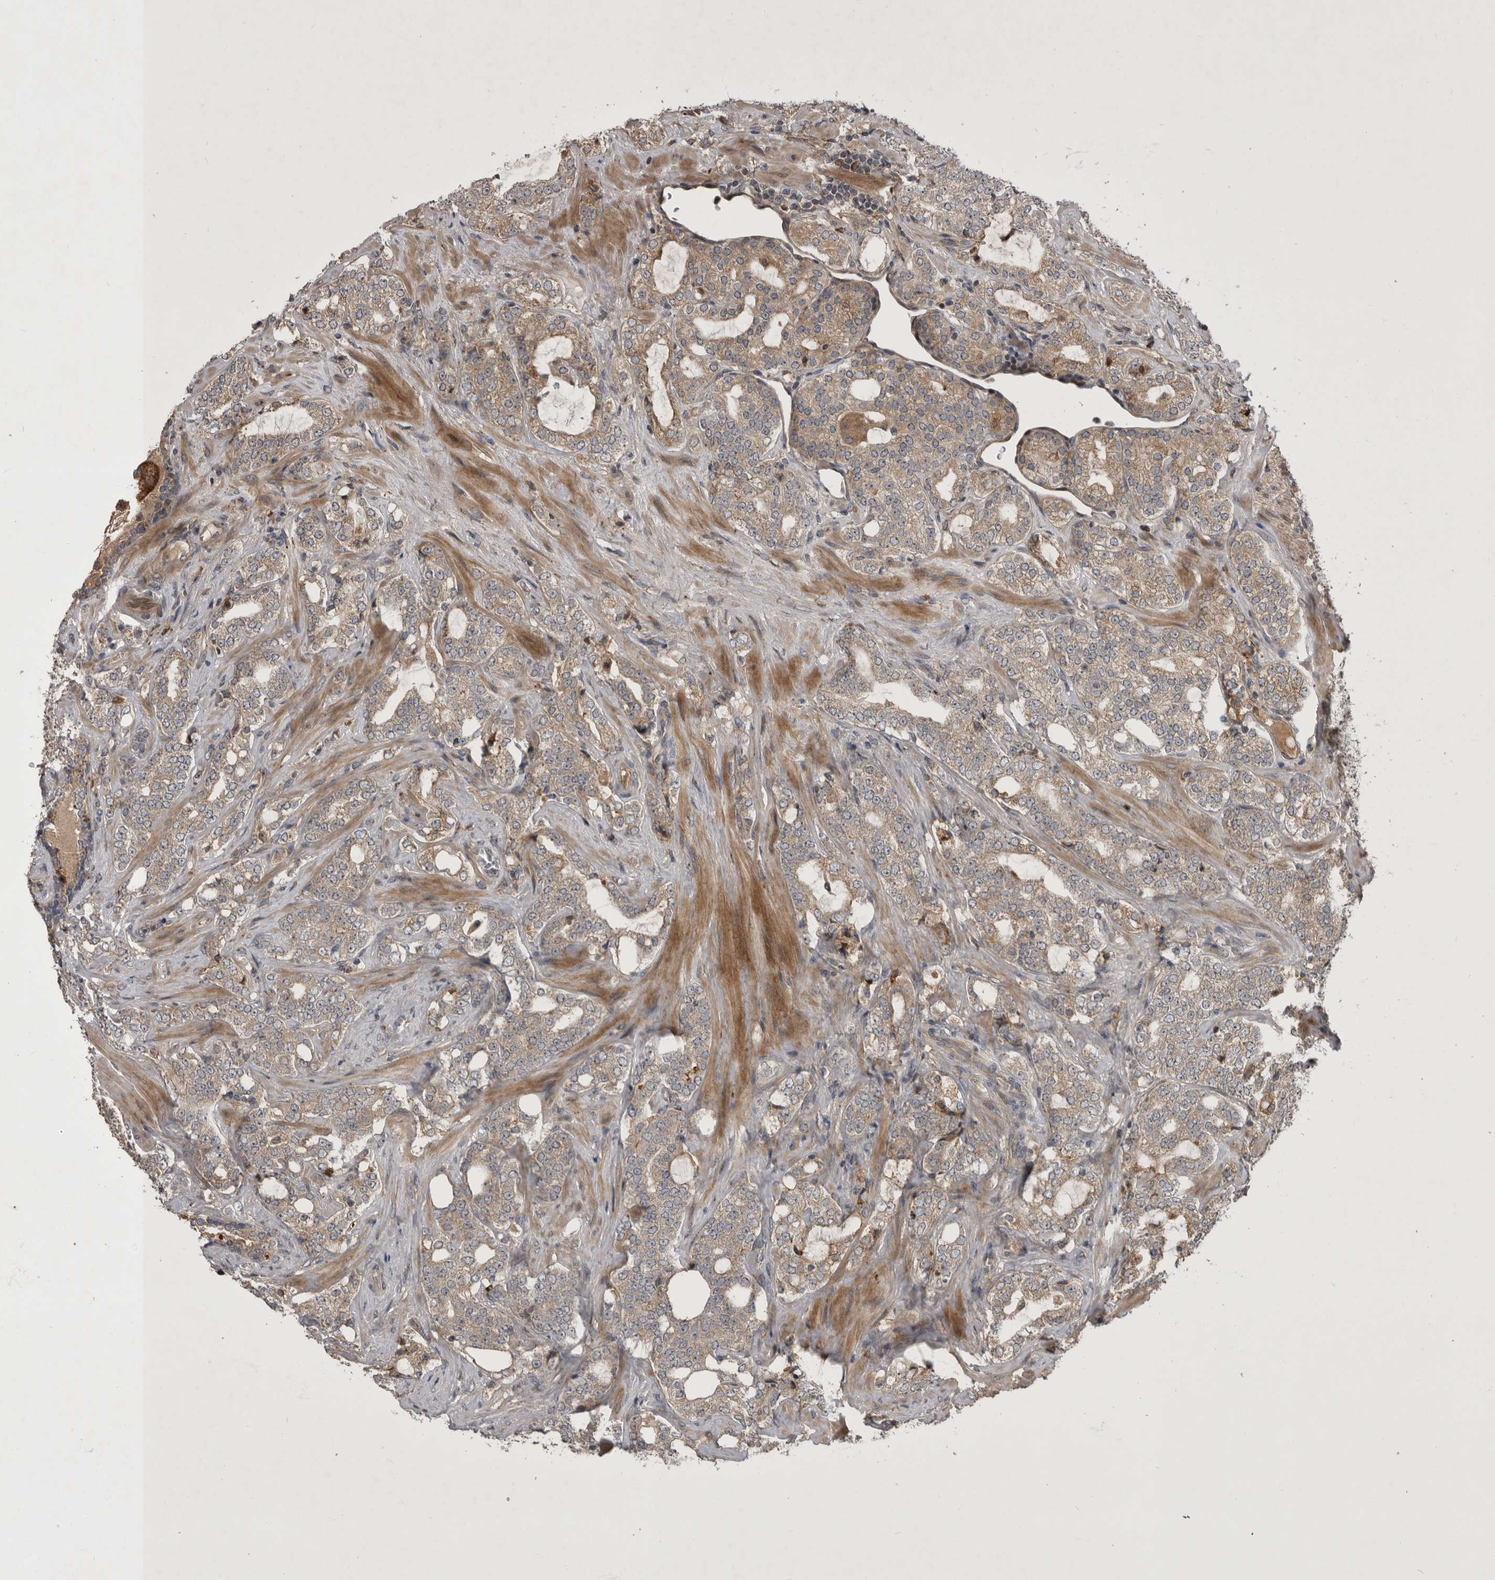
{"staining": {"intensity": "weak", "quantity": ">75%", "location": "cytoplasmic/membranous"}, "tissue": "prostate cancer", "cell_type": "Tumor cells", "image_type": "cancer", "snomed": [{"axis": "morphology", "description": "Adenocarcinoma, High grade"}, {"axis": "topography", "description": "Prostate"}], "caption": "Human prostate cancer stained with a brown dye shows weak cytoplasmic/membranous positive expression in about >75% of tumor cells.", "gene": "RAB3GAP2", "patient": {"sex": "male", "age": 64}}